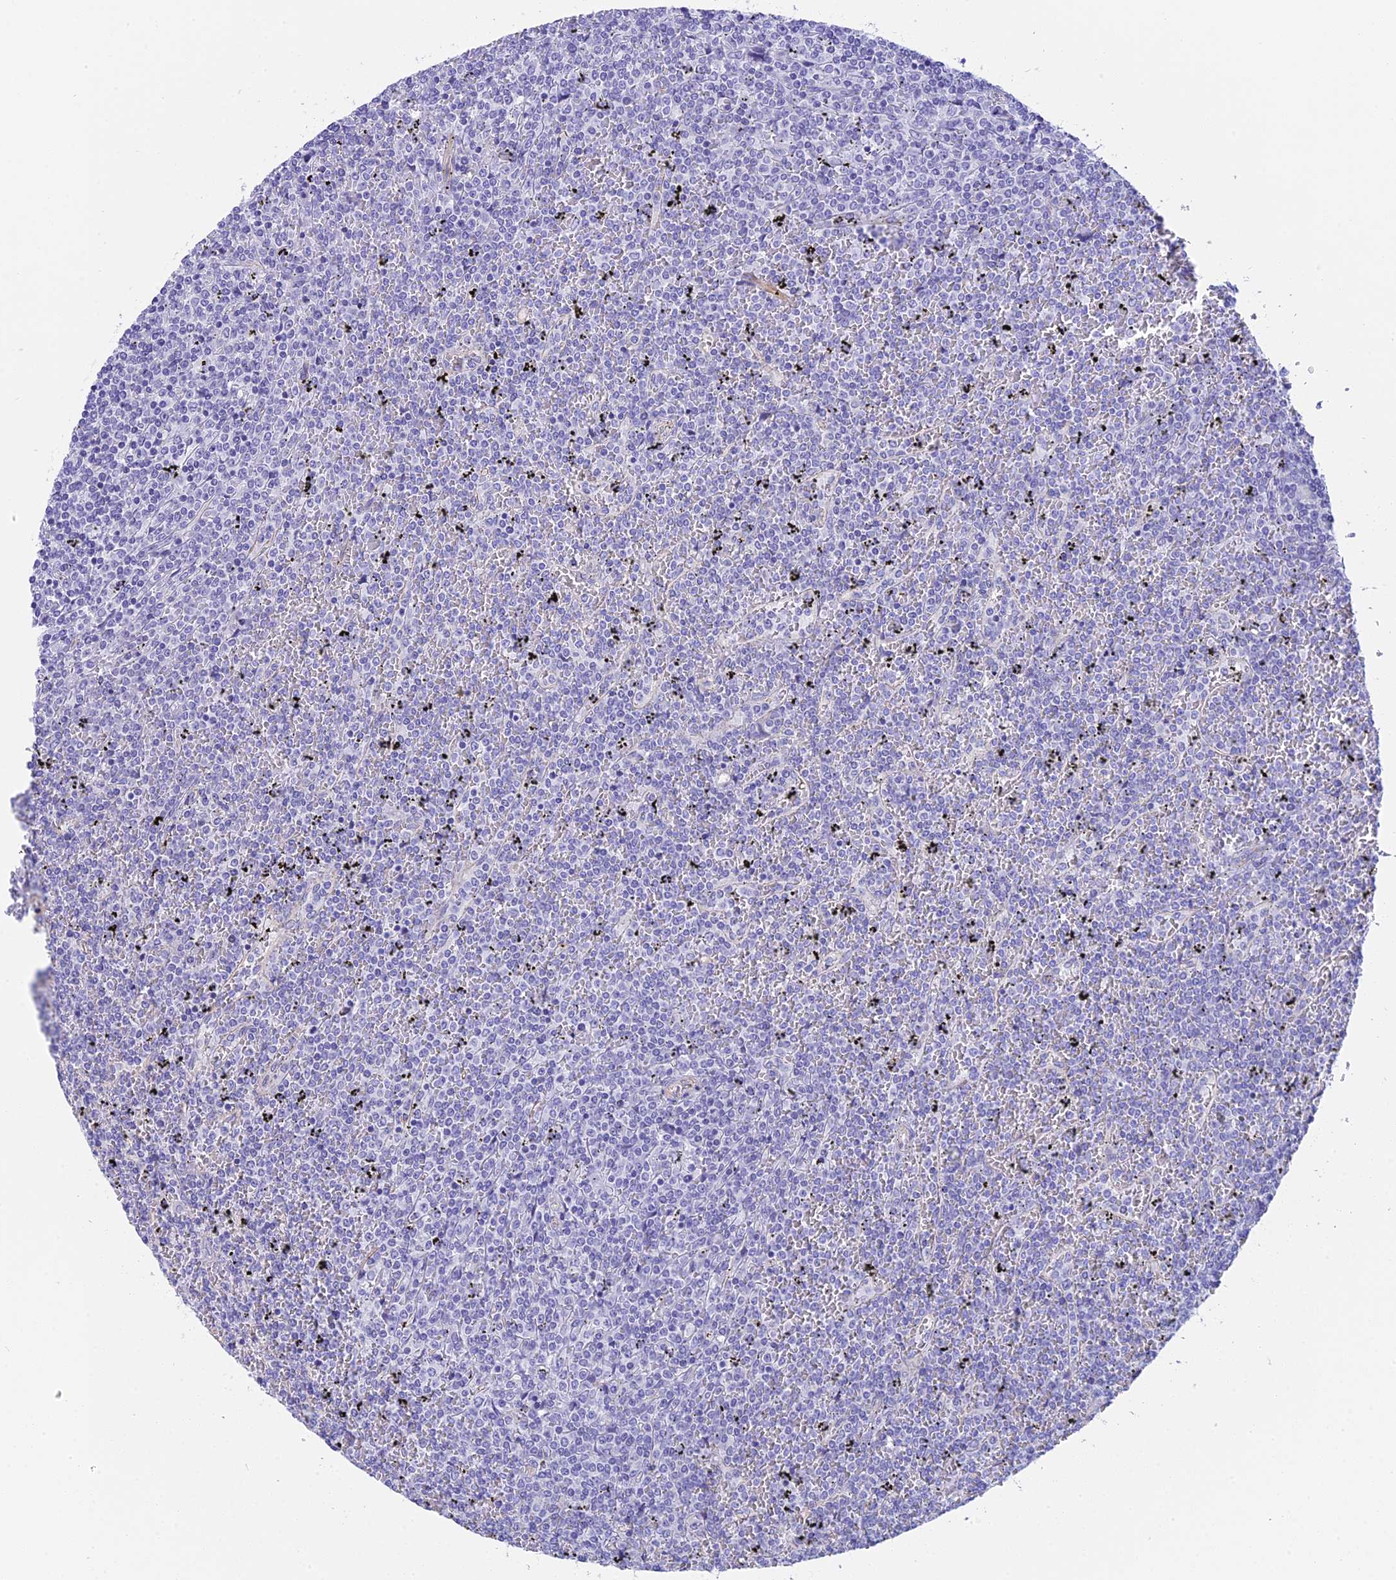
{"staining": {"intensity": "negative", "quantity": "none", "location": "none"}, "tissue": "lymphoma", "cell_type": "Tumor cells", "image_type": "cancer", "snomed": [{"axis": "morphology", "description": "Malignant lymphoma, non-Hodgkin's type, Low grade"}, {"axis": "topography", "description": "Spleen"}], "caption": "High magnification brightfield microscopy of lymphoma stained with DAB (brown) and counterstained with hematoxylin (blue): tumor cells show no significant expression.", "gene": "TACSTD2", "patient": {"sex": "female", "age": 19}}